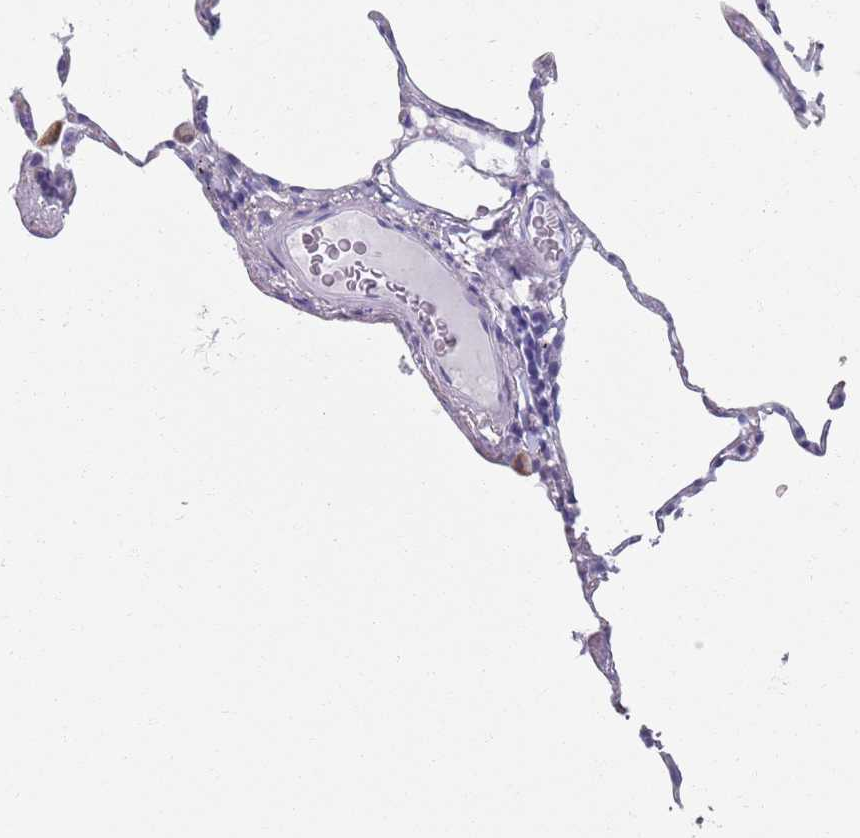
{"staining": {"intensity": "negative", "quantity": "none", "location": "none"}, "tissue": "lung", "cell_type": "Alveolar cells", "image_type": "normal", "snomed": [{"axis": "morphology", "description": "Normal tissue, NOS"}, {"axis": "topography", "description": "Lung"}], "caption": "Image shows no protein positivity in alveolar cells of benign lung. Nuclei are stained in blue.", "gene": "PLOD1", "patient": {"sex": "female", "age": 57}}